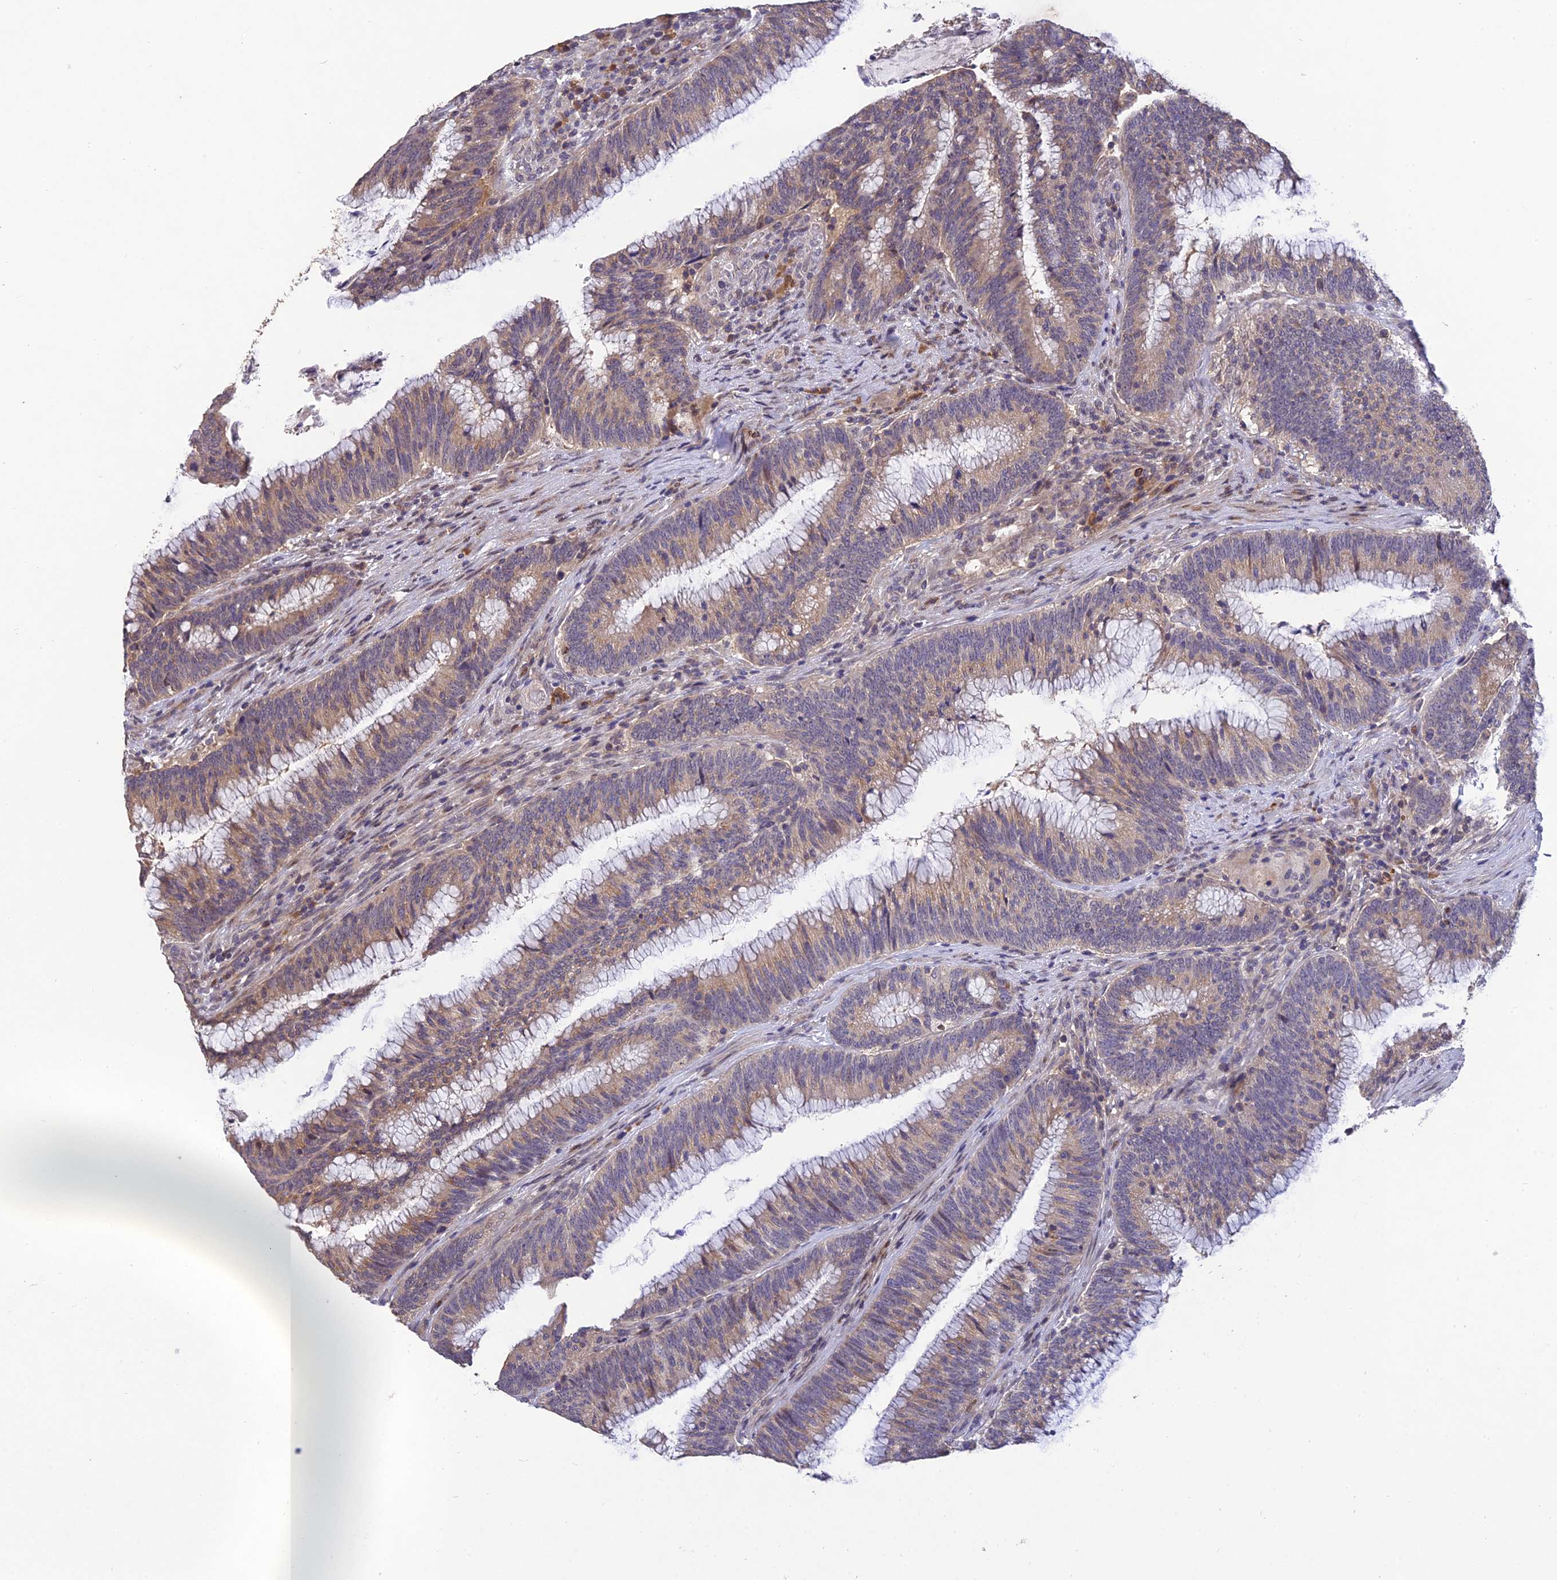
{"staining": {"intensity": "weak", "quantity": ">75%", "location": "cytoplasmic/membranous"}, "tissue": "colorectal cancer", "cell_type": "Tumor cells", "image_type": "cancer", "snomed": [{"axis": "morphology", "description": "Adenocarcinoma, NOS"}, {"axis": "topography", "description": "Rectum"}], "caption": "Protein expression analysis of human colorectal adenocarcinoma reveals weak cytoplasmic/membranous staining in approximately >75% of tumor cells.", "gene": "DENND5B", "patient": {"sex": "female", "age": 77}}